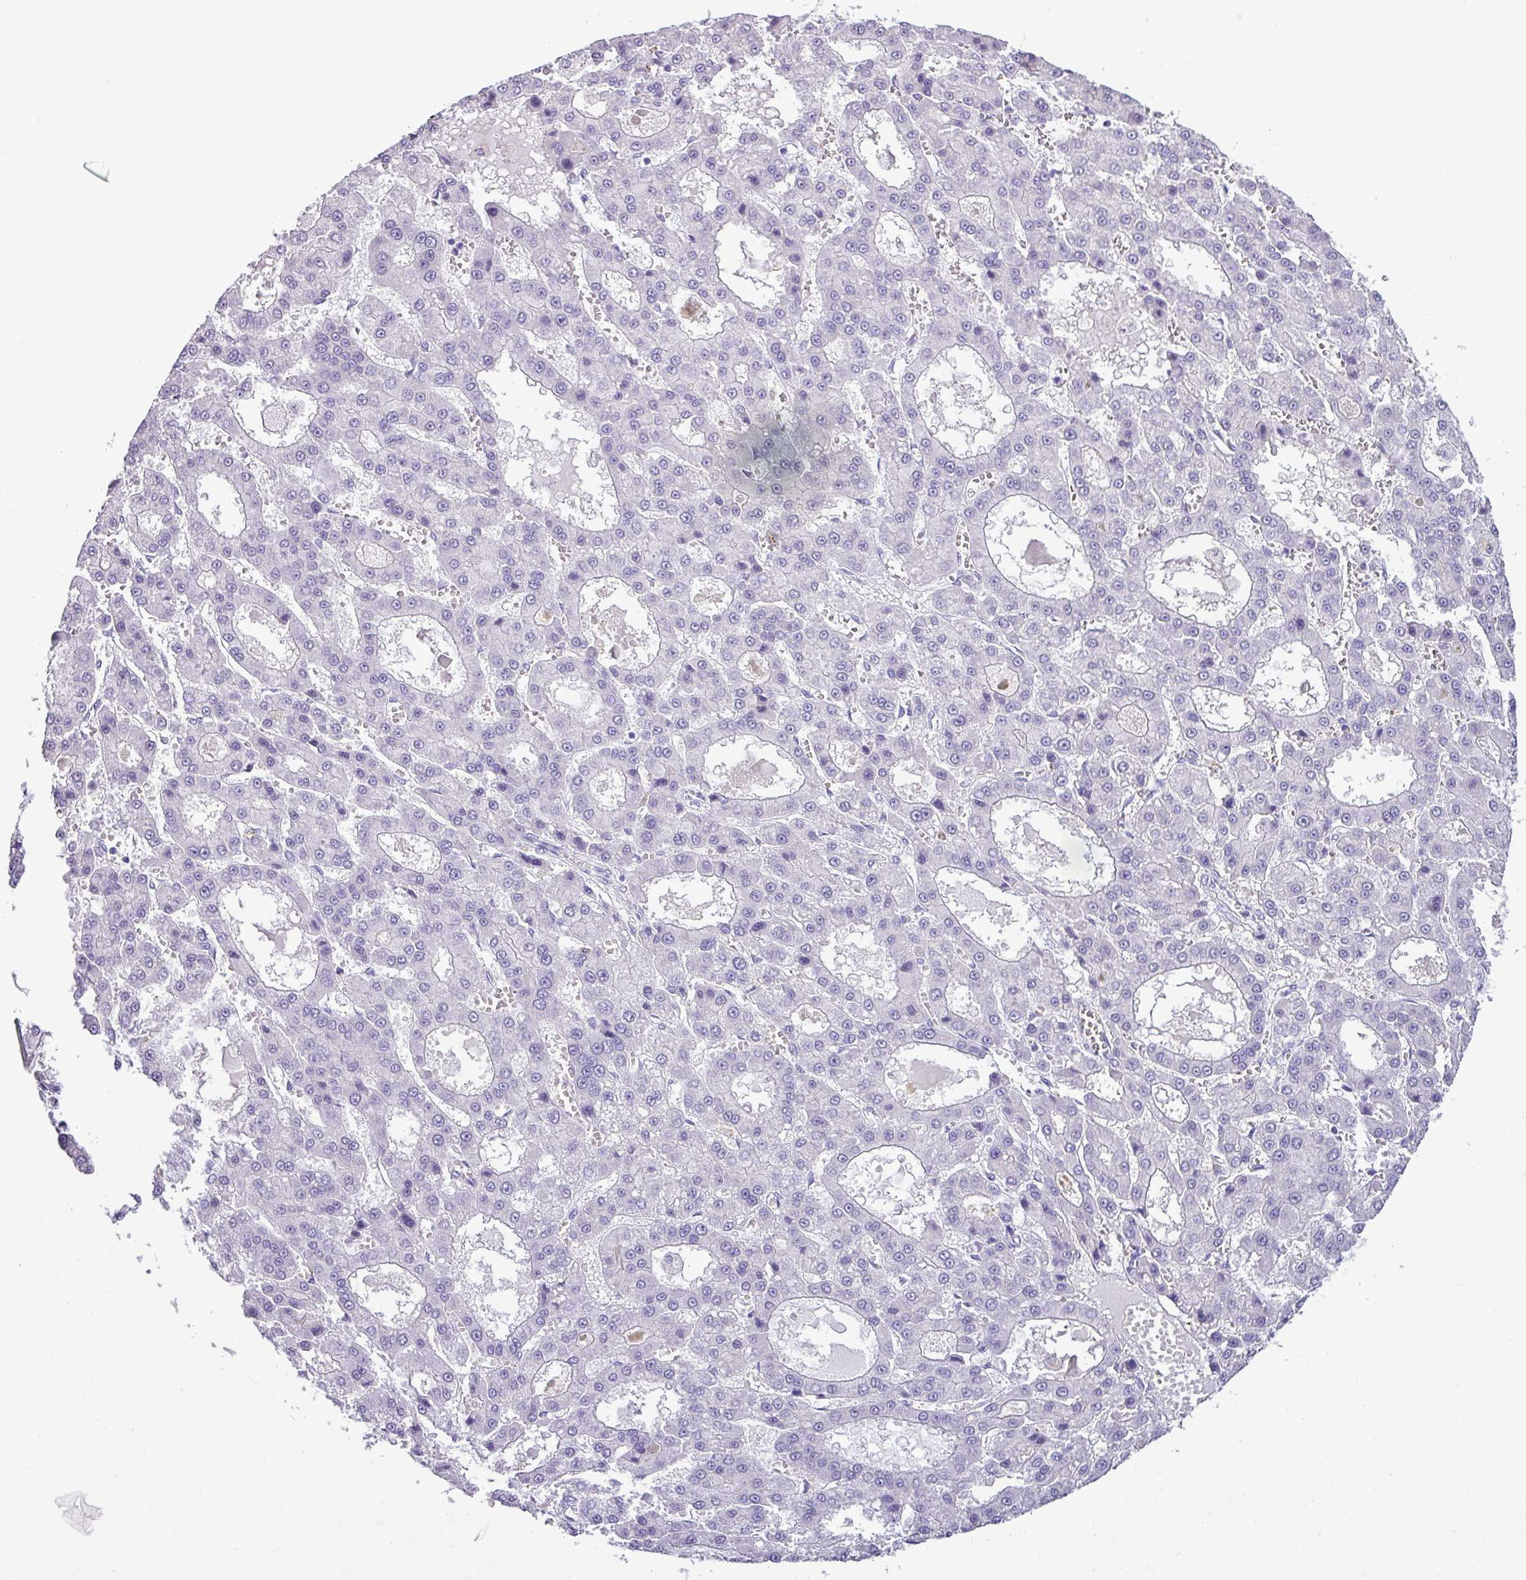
{"staining": {"intensity": "negative", "quantity": "none", "location": "none"}, "tissue": "liver cancer", "cell_type": "Tumor cells", "image_type": "cancer", "snomed": [{"axis": "morphology", "description": "Carcinoma, Hepatocellular, NOS"}, {"axis": "topography", "description": "Liver"}], "caption": "Tumor cells are negative for brown protein staining in liver hepatocellular carcinoma.", "gene": "RBMXL2", "patient": {"sex": "male", "age": 70}}